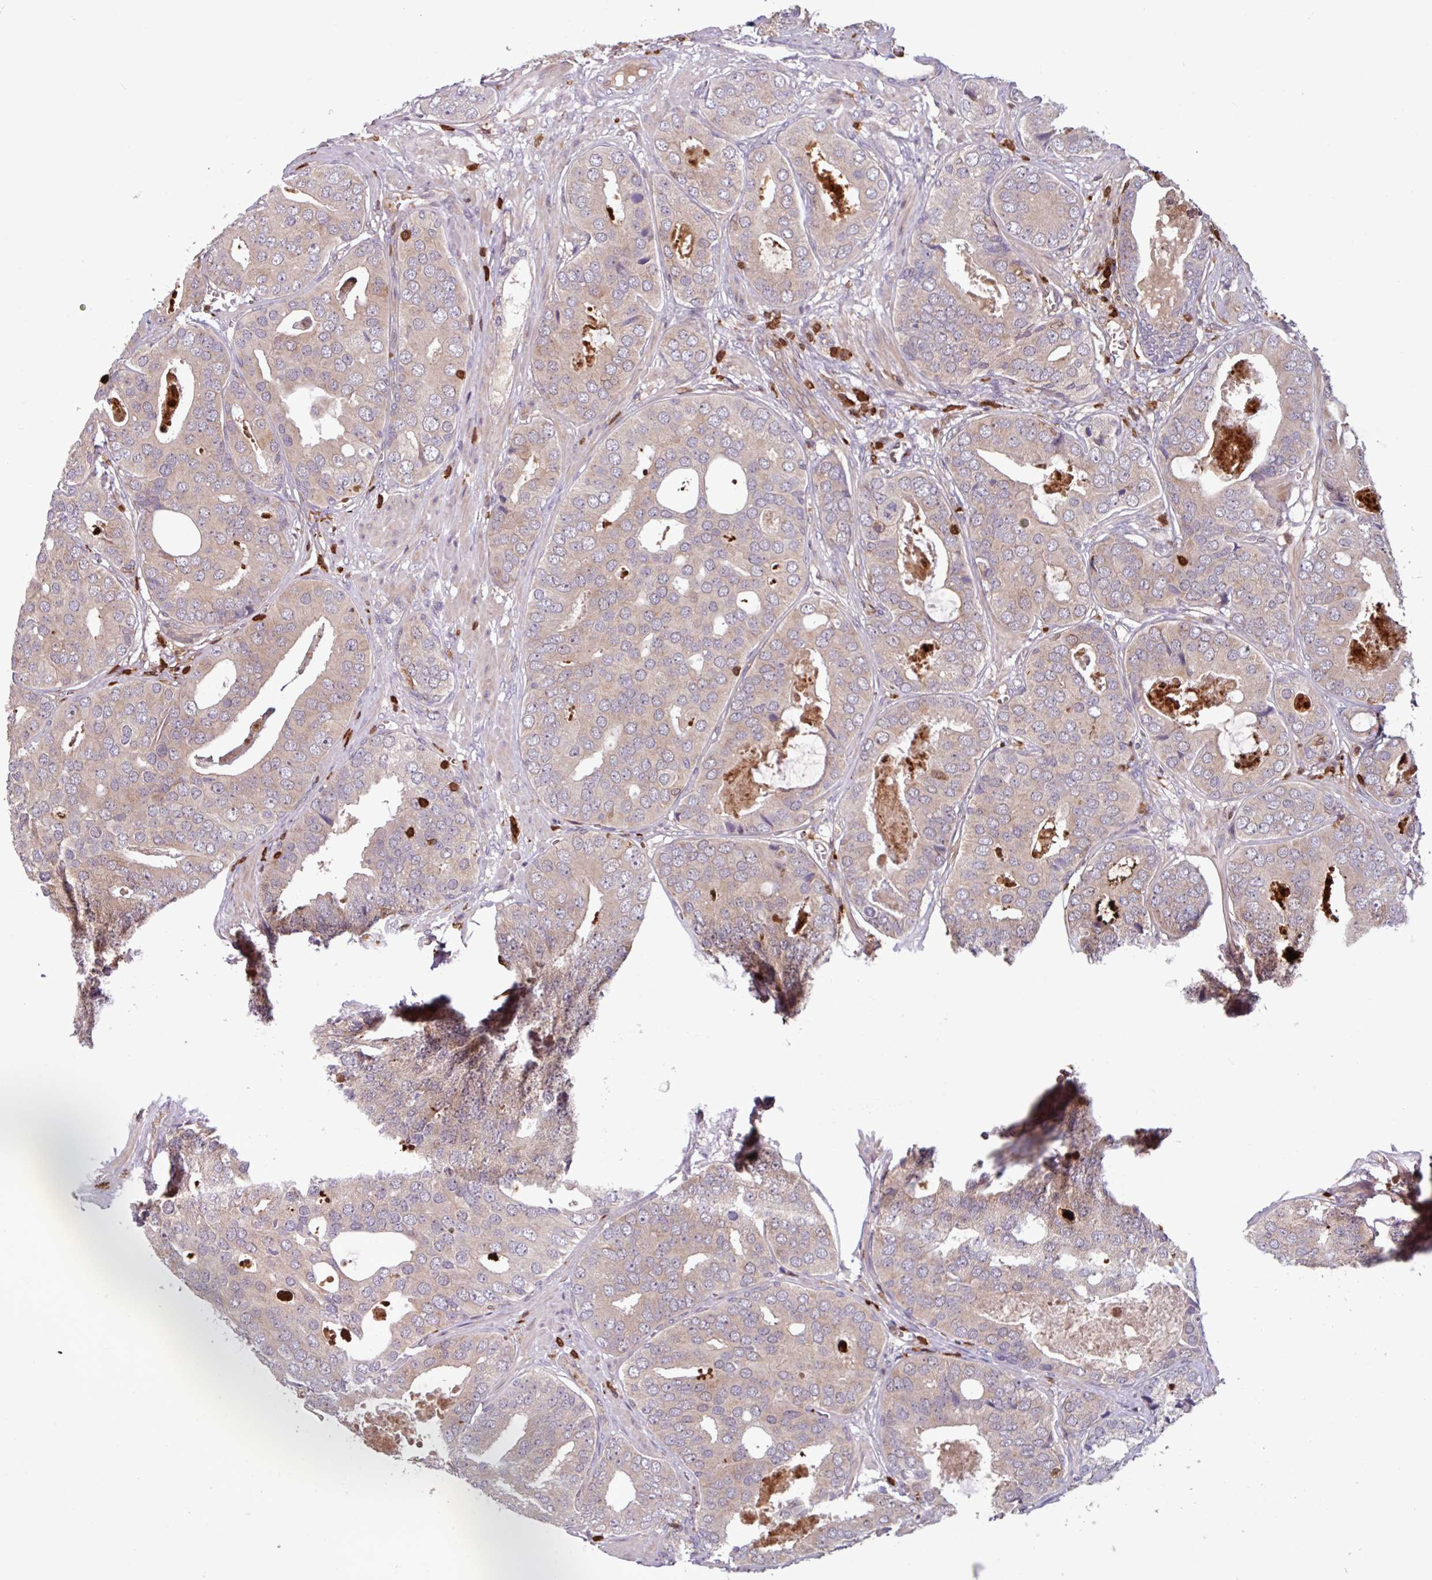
{"staining": {"intensity": "weak", "quantity": ">75%", "location": "cytoplasmic/membranous"}, "tissue": "prostate cancer", "cell_type": "Tumor cells", "image_type": "cancer", "snomed": [{"axis": "morphology", "description": "Adenocarcinoma, High grade"}, {"axis": "topography", "description": "Prostate"}], "caption": "A brown stain labels weak cytoplasmic/membranous positivity of a protein in high-grade adenocarcinoma (prostate) tumor cells.", "gene": "SEC61G", "patient": {"sex": "male", "age": 71}}